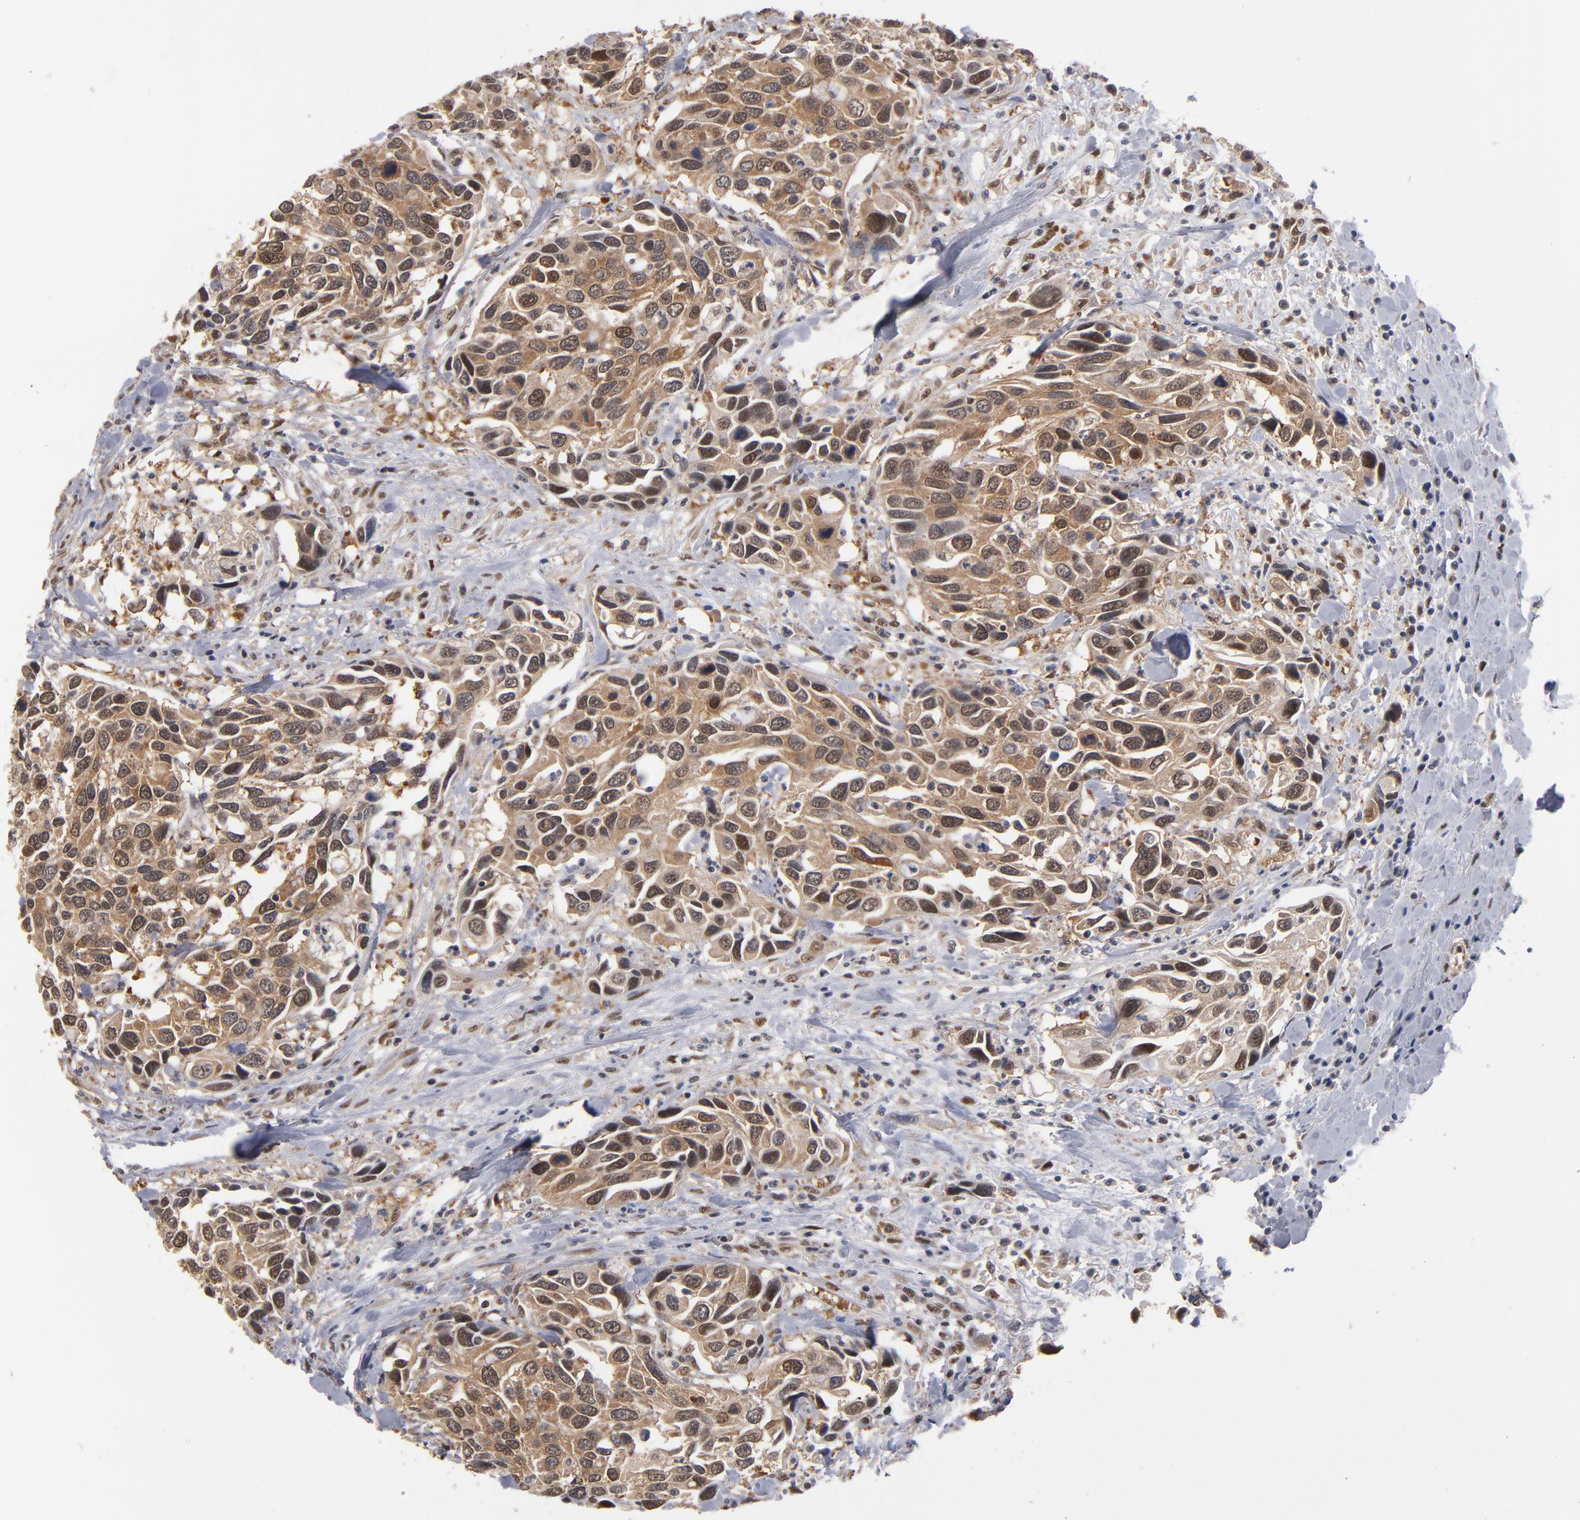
{"staining": {"intensity": "moderate", "quantity": ">75%", "location": "cytoplasmic/membranous,nuclear"}, "tissue": "urothelial cancer", "cell_type": "Tumor cells", "image_type": "cancer", "snomed": [{"axis": "morphology", "description": "Urothelial carcinoma, High grade"}, {"axis": "topography", "description": "Urinary bladder"}], "caption": "Human urothelial carcinoma (high-grade) stained with a brown dye shows moderate cytoplasmic/membranous and nuclear positive positivity in approximately >75% of tumor cells.", "gene": "HUWE1", "patient": {"sex": "male", "age": 66}}